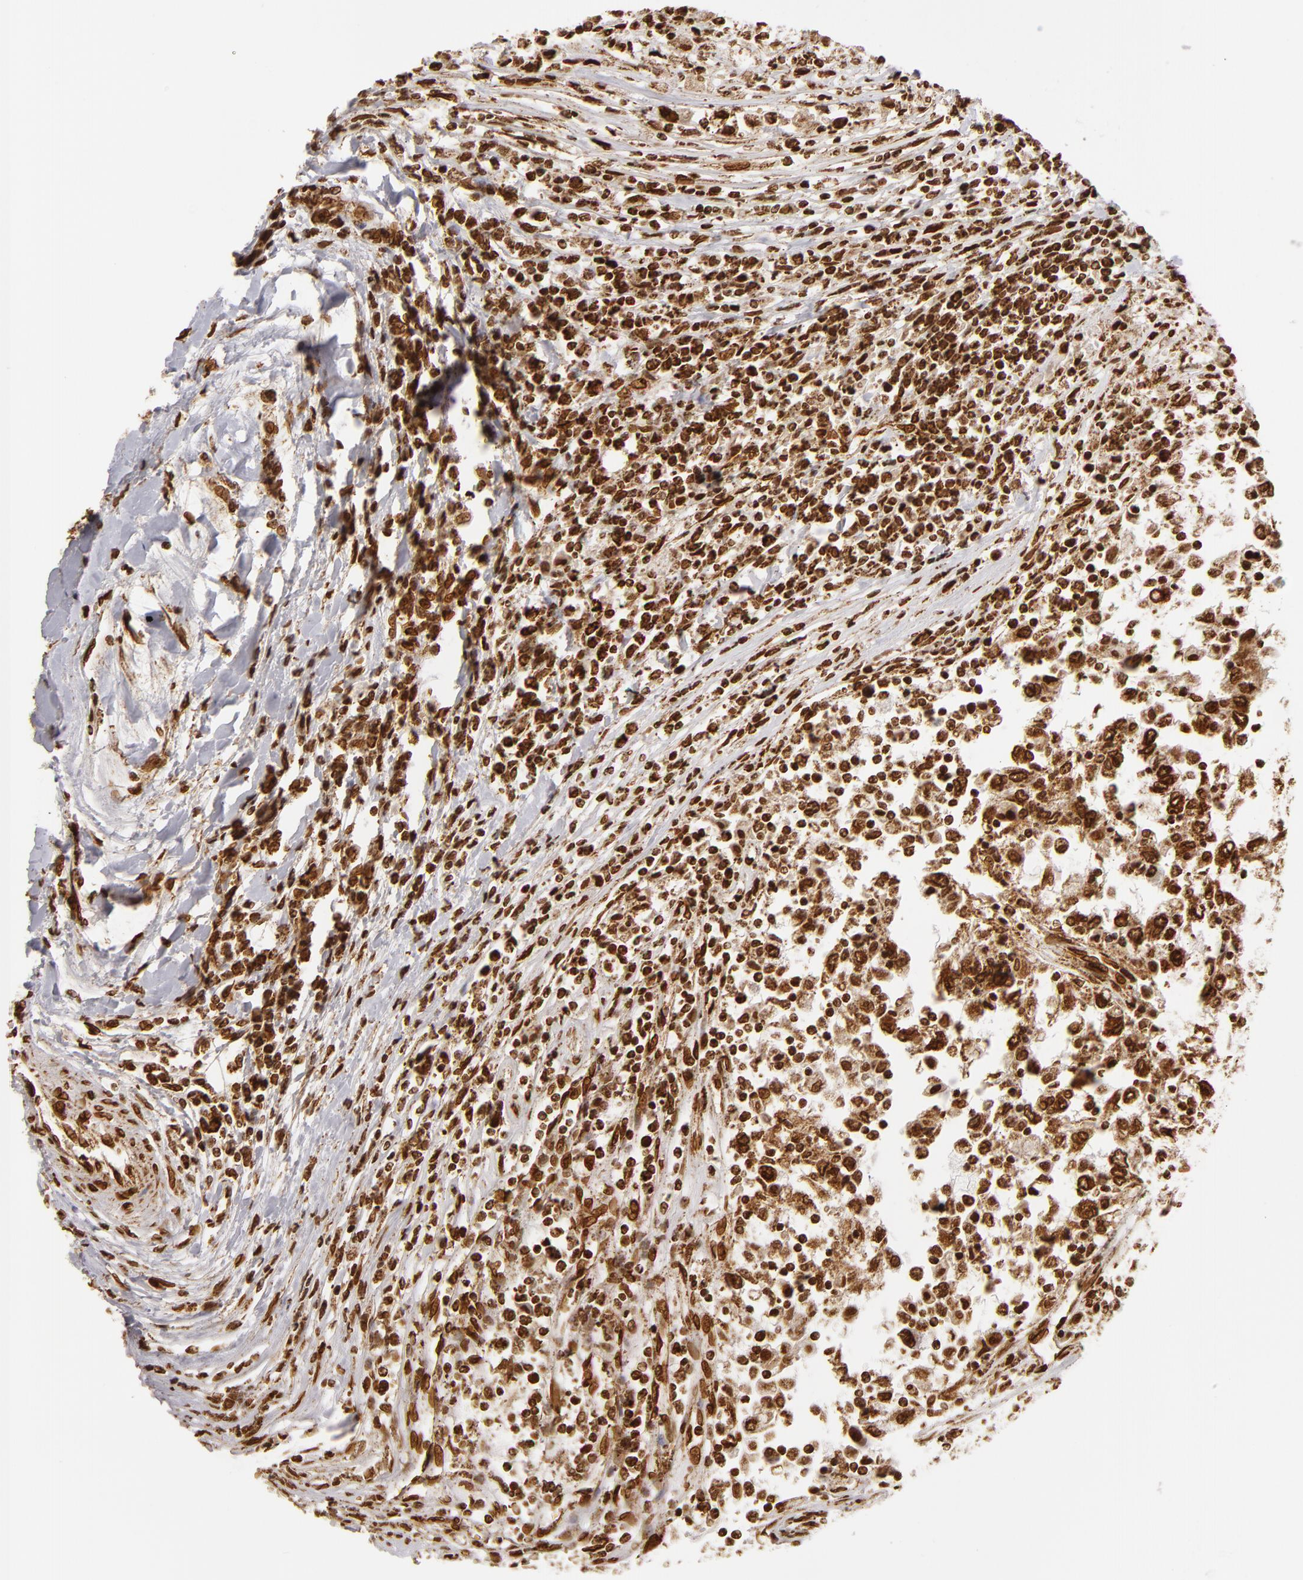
{"staining": {"intensity": "strong", "quantity": ">75%", "location": "nuclear"}, "tissue": "renal cancer", "cell_type": "Tumor cells", "image_type": "cancer", "snomed": [{"axis": "morphology", "description": "Normal tissue, NOS"}, {"axis": "morphology", "description": "Adenocarcinoma, NOS"}, {"axis": "topography", "description": "Kidney"}], "caption": "Immunohistochemistry staining of renal cancer (adenocarcinoma), which exhibits high levels of strong nuclear expression in approximately >75% of tumor cells indicating strong nuclear protein staining. The staining was performed using DAB (brown) for protein detection and nuclei were counterstained in hematoxylin (blue).", "gene": "CUL3", "patient": {"sex": "male", "age": 71}}